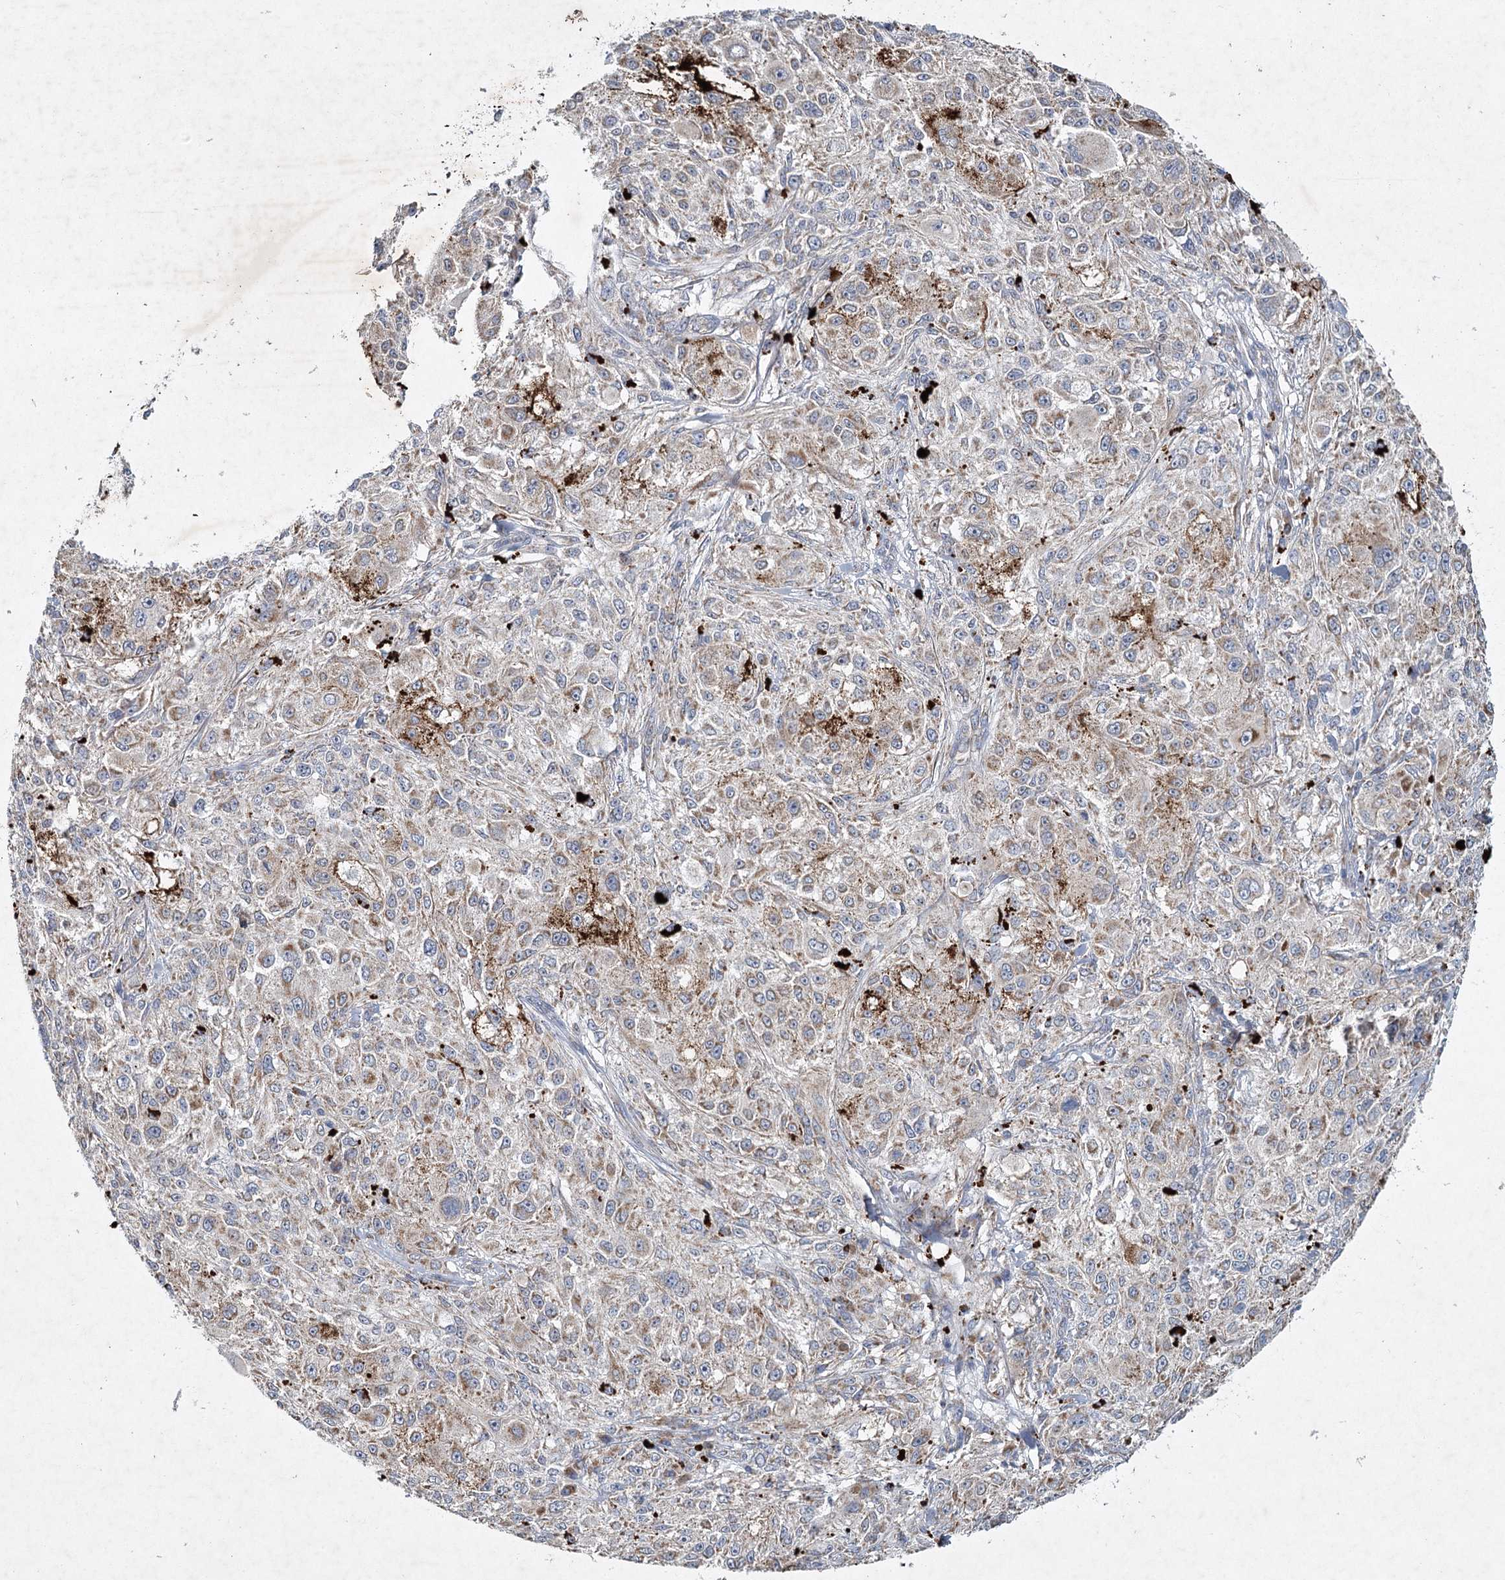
{"staining": {"intensity": "moderate", "quantity": "<25%", "location": "cytoplasmic/membranous"}, "tissue": "melanoma", "cell_type": "Tumor cells", "image_type": "cancer", "snomed": [{"axis": "morphology", "description": "Necrosis, NOS"}, {"axis": "morphology", "description": "Malignant melanoma, NOS"}, {"axis": "topography", "description": "Skin"}], "caption": "Protein analysis of melanoma tissue exhibits moderate cytoplasmic/membranous expression in approximately <25% of tumor cells.", "gene": "MRPL44", "patient": {"sex": "female", "age": 87}}